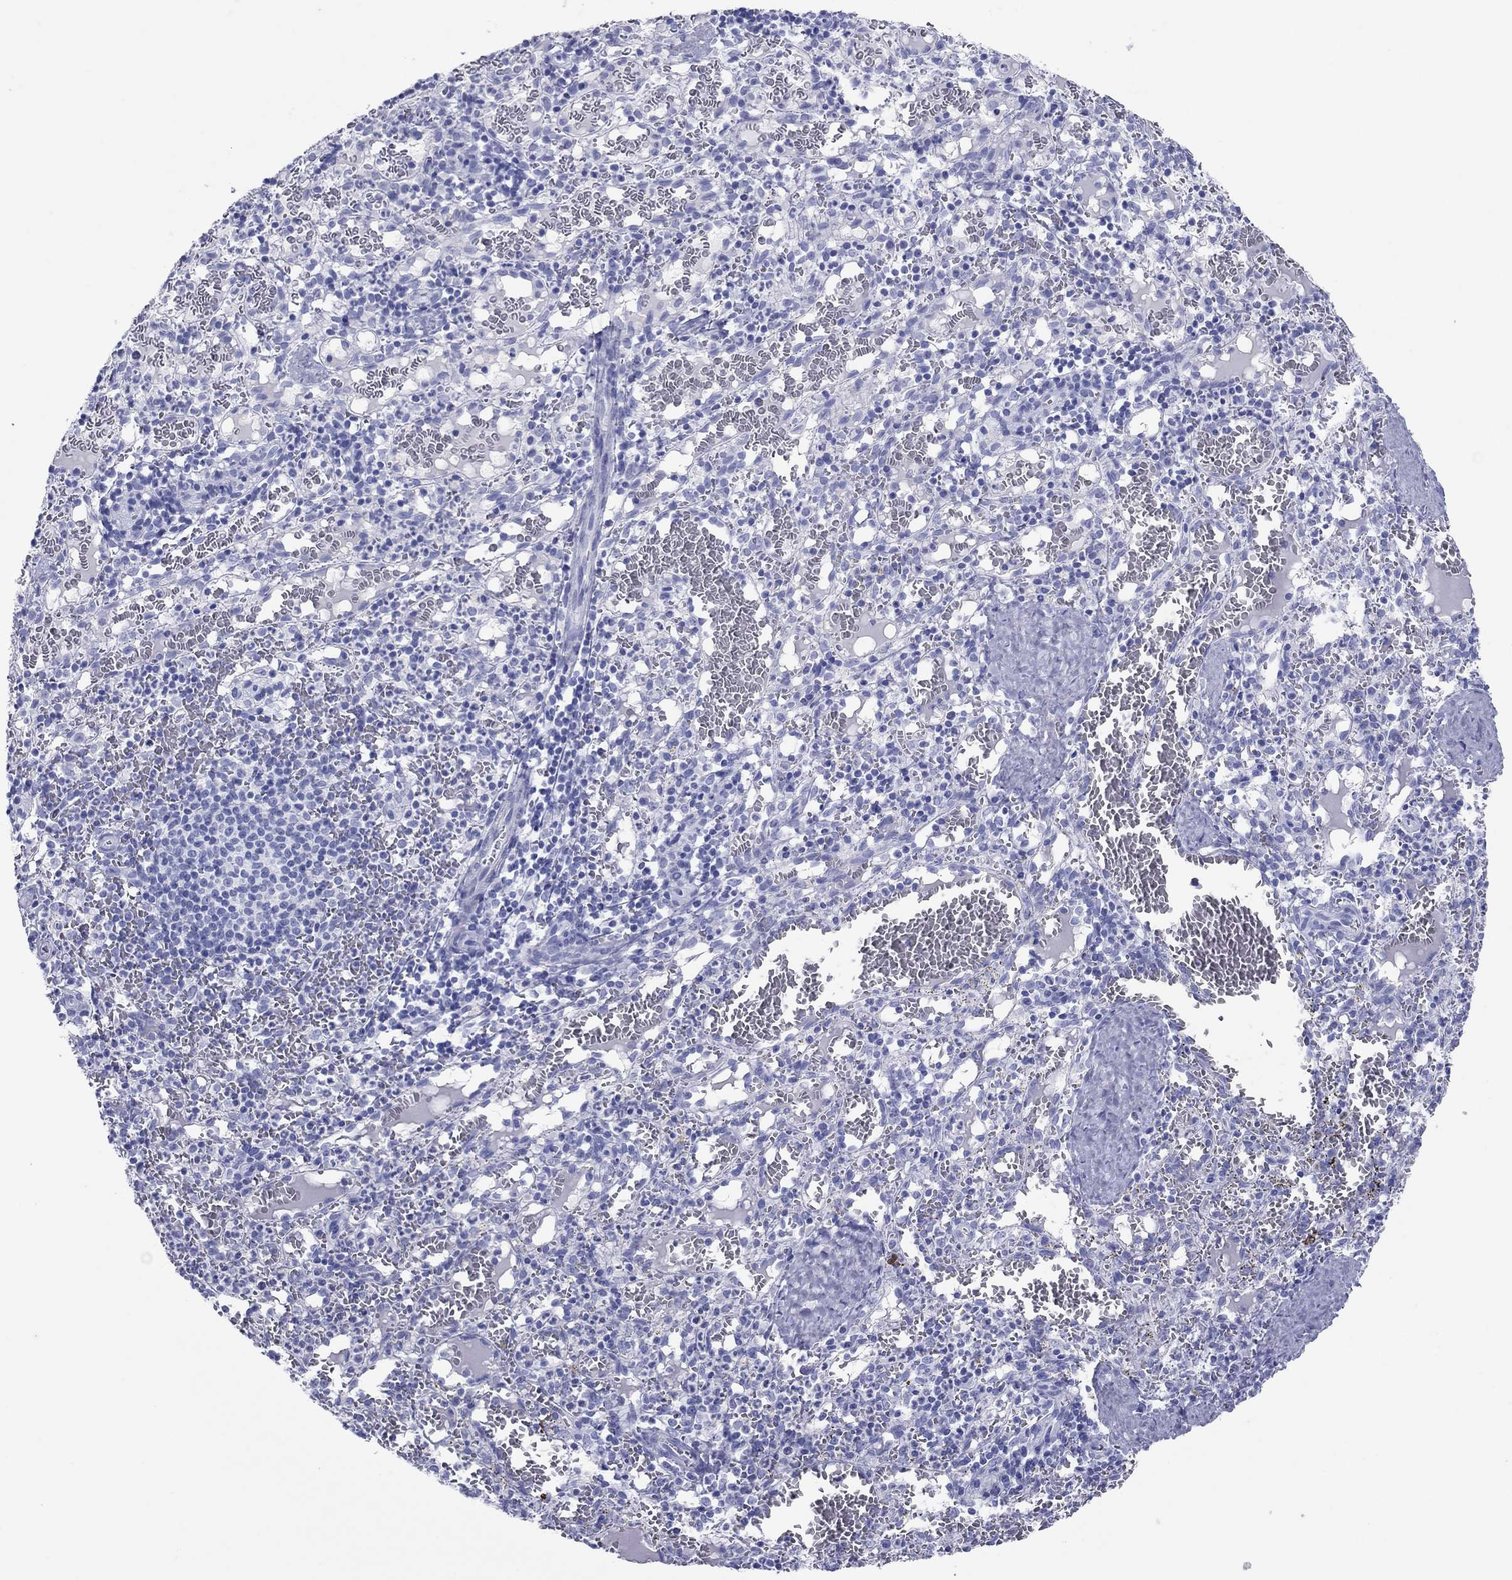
{"staining": {"intensity": "negative", "quantity": "none", "location": "none"}, "tissue": "spleen", "cell_type": "Cells in red pulp", "image_type": "normal", "snomed": [{"axis": "morphology", "description": "Normal tissue, NOS"}, {"axis": "topography", "description": "Spleen"}], "caption": "High power microscopy micrograph of an IHC micrograph of benign spleen, revealing no significant expression in cells in red pulp.", "gene": "ATP4A", "patient": {"sex": "male", "age": 11}}